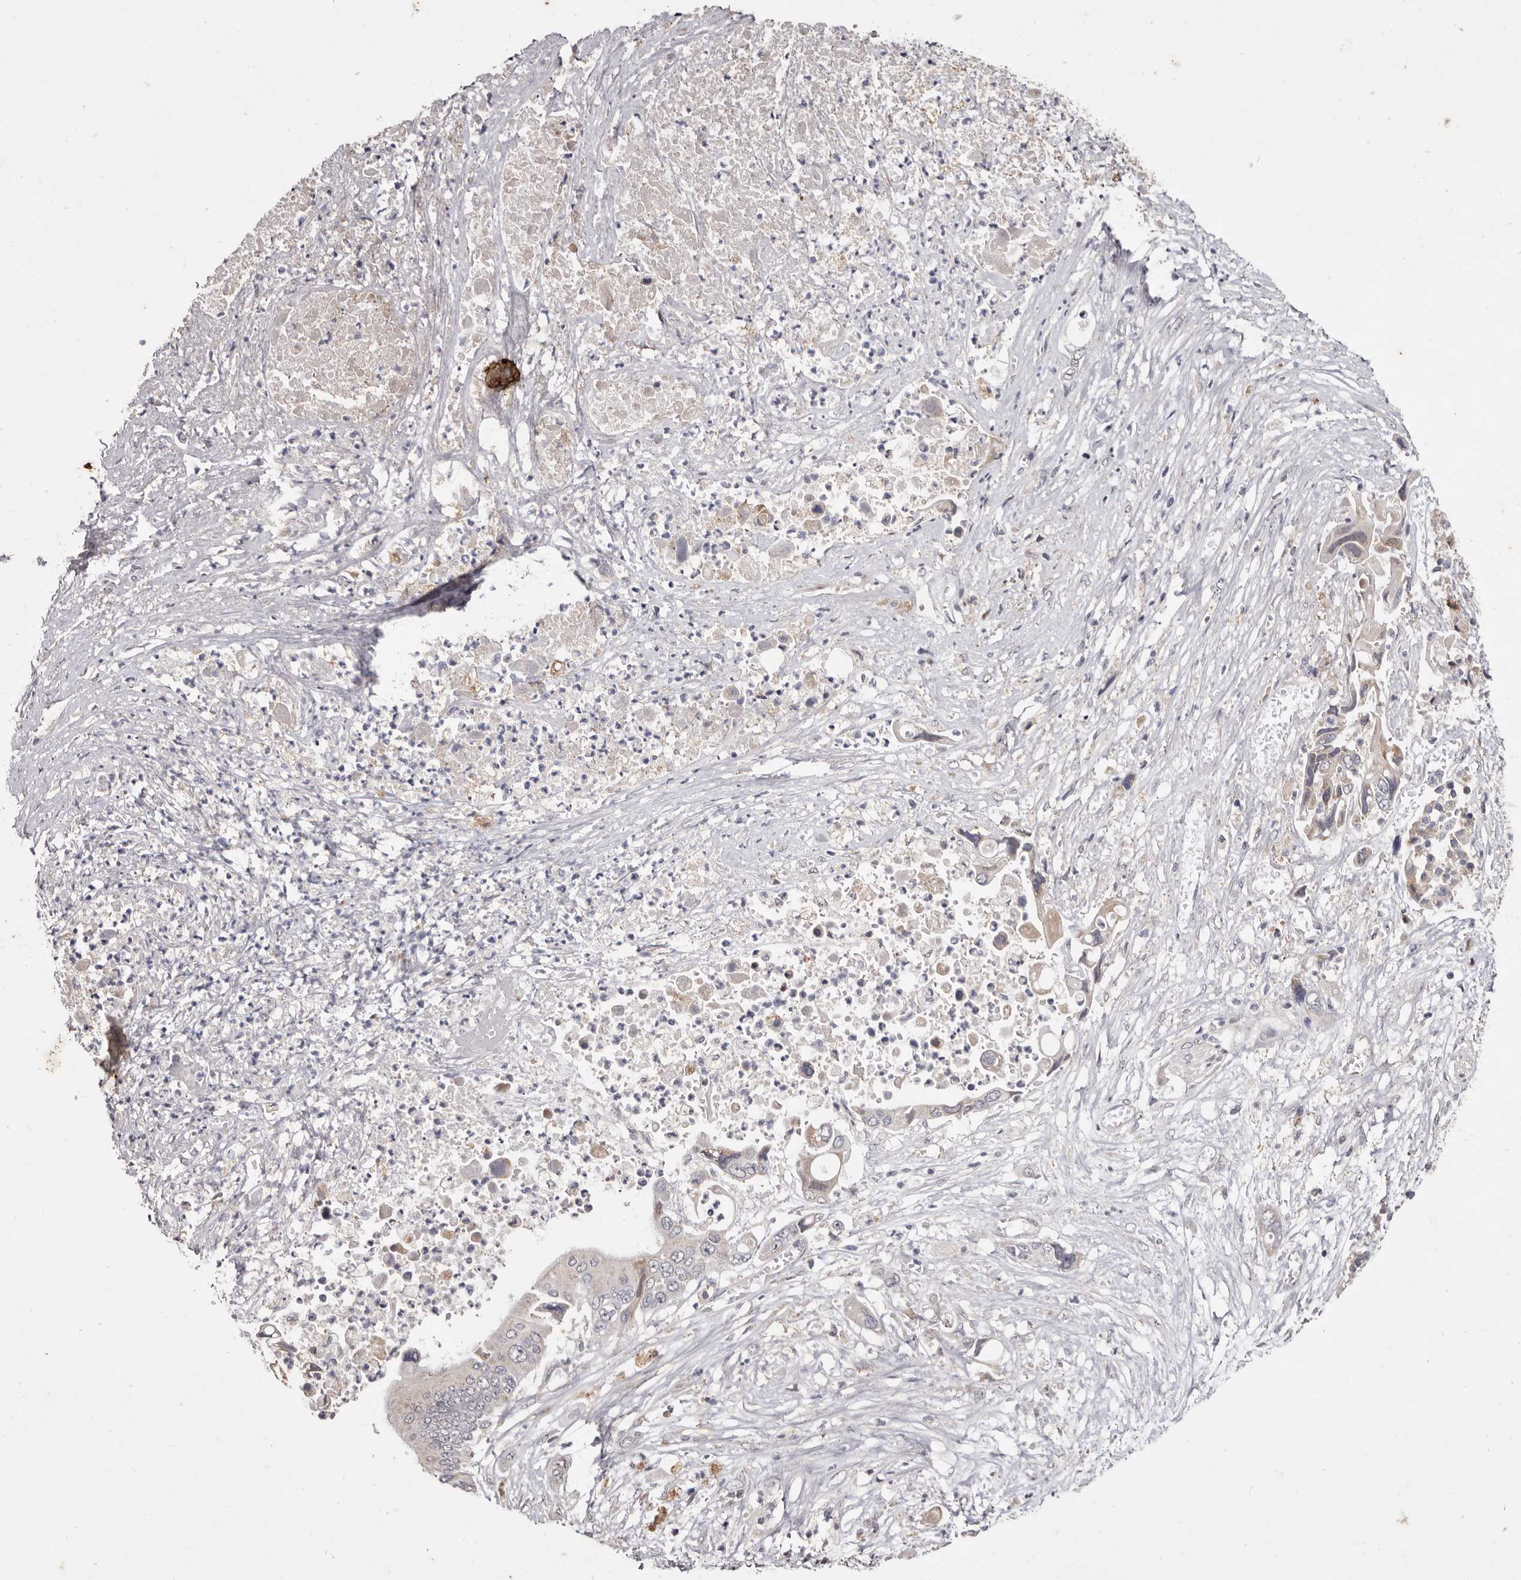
{"staining": {"intensity": "negative", "quantity": "none", "location": "none"}, "tissue": "pancreatic cancer", "cell_type": "Tumor cells", "image_type": "cancer", "snomed": [{"axis": "morphology", "description": "Adenocarcinoma, NOS"}, {"axis": "topography", "description": "Pancreas"}], "caption": "A micrograph of adenocarcinoma (pancreatic) stained for a protein shows no brown staining in tumor cells.", "gene": "FLAD1", "patient": {"sex": "male", "age": 66}}